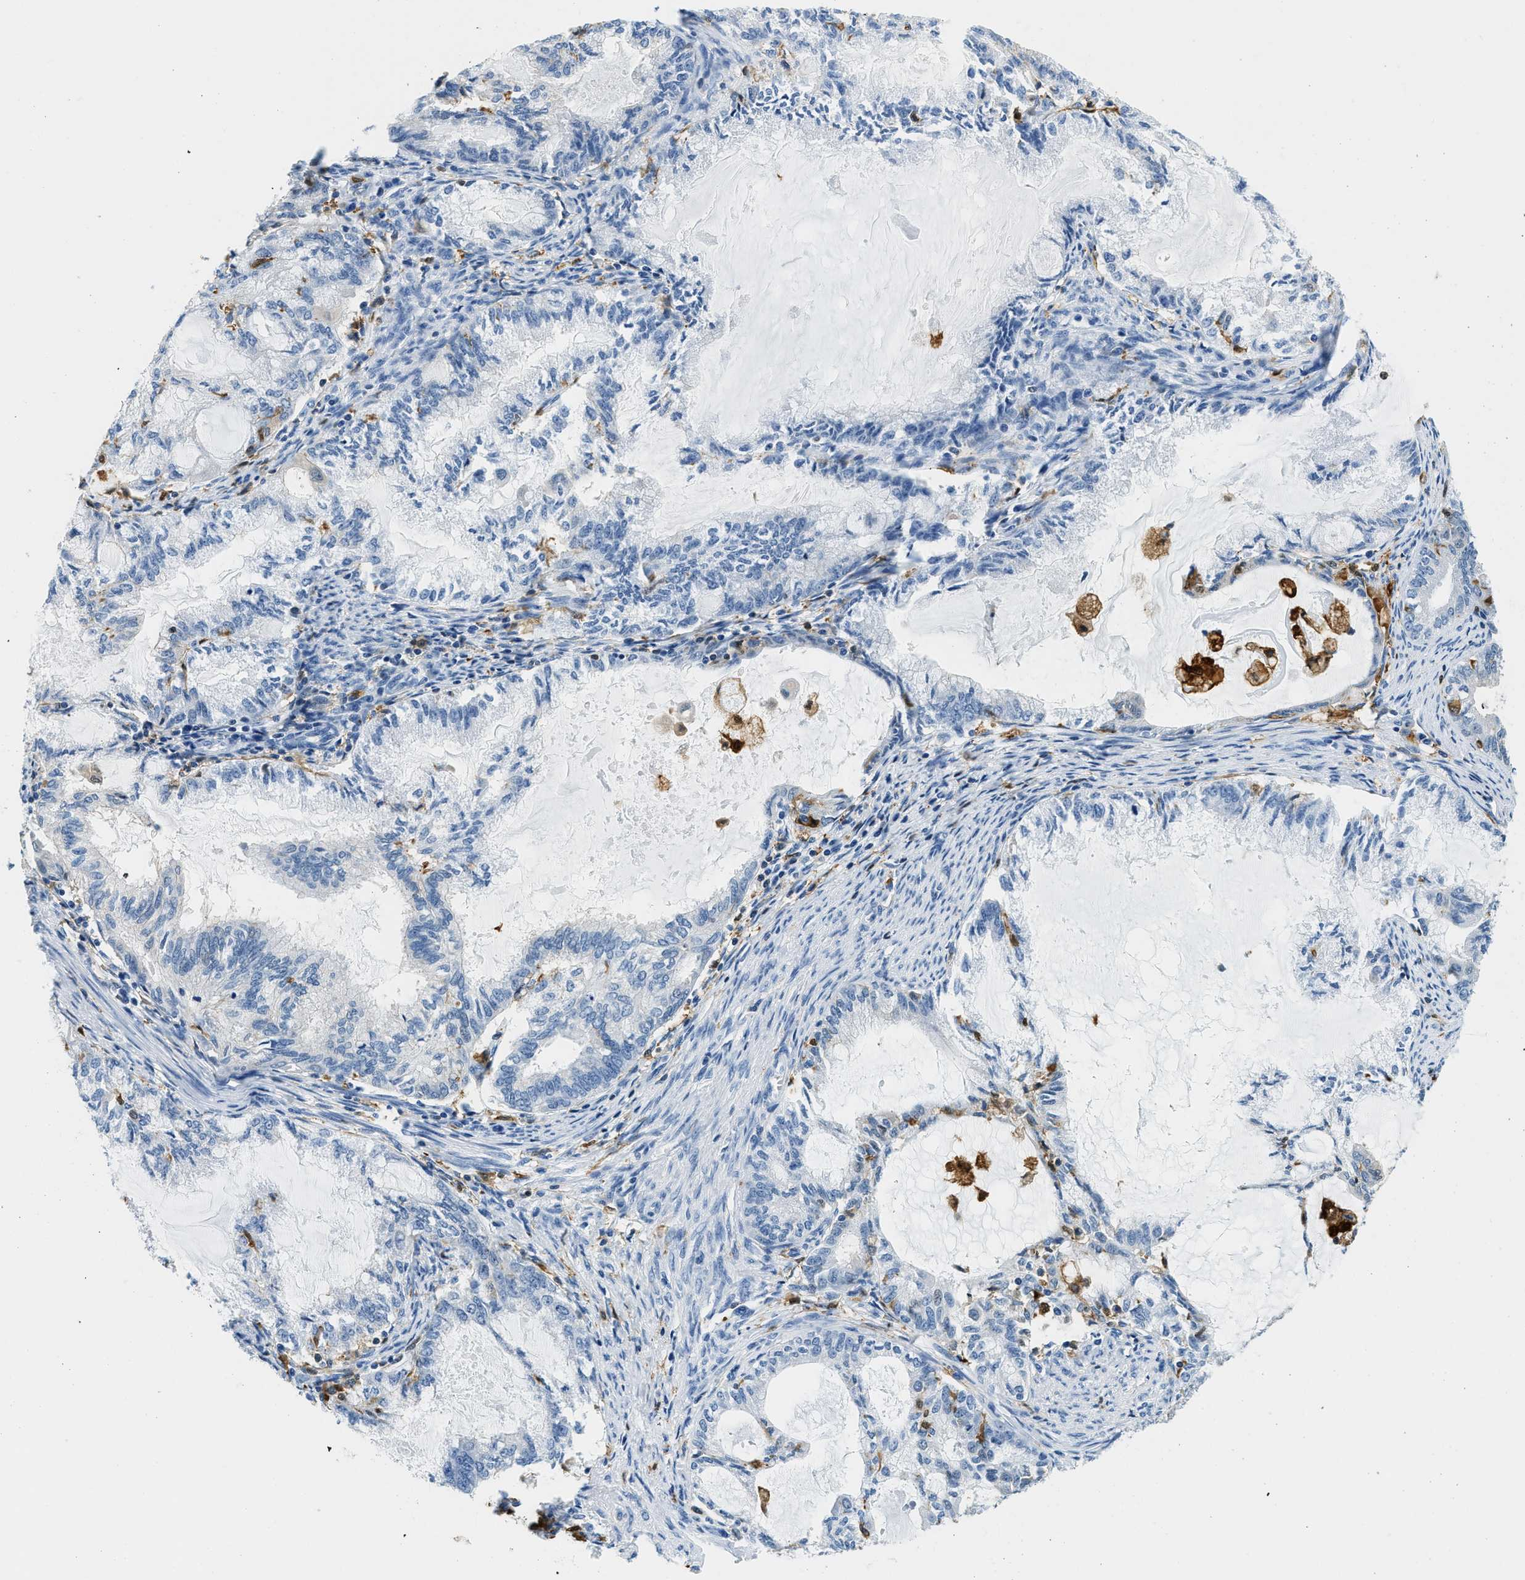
{"staining": {"intensity": "negative", "quantity": "none", "location": "none"}, "tissue": "endometrial cancer", "cell_type": "Tumor cells", "image_type": "cancer", "snomed": [{"axis": "morphology", "description": "Adenocarcinoma, NOS"}, {"axis": "topography", "description": "Endometrium"}], "caption": "Immunohistochemical staining of endometrial cancer (adenocarcinoma) reveals no significant positivity in tumor cells. (Immunohistochemistry (ihc), brightfield microscopy, high magnification).", "gene": "CAPG", "patient": {"sex": "female", "age": 86}}